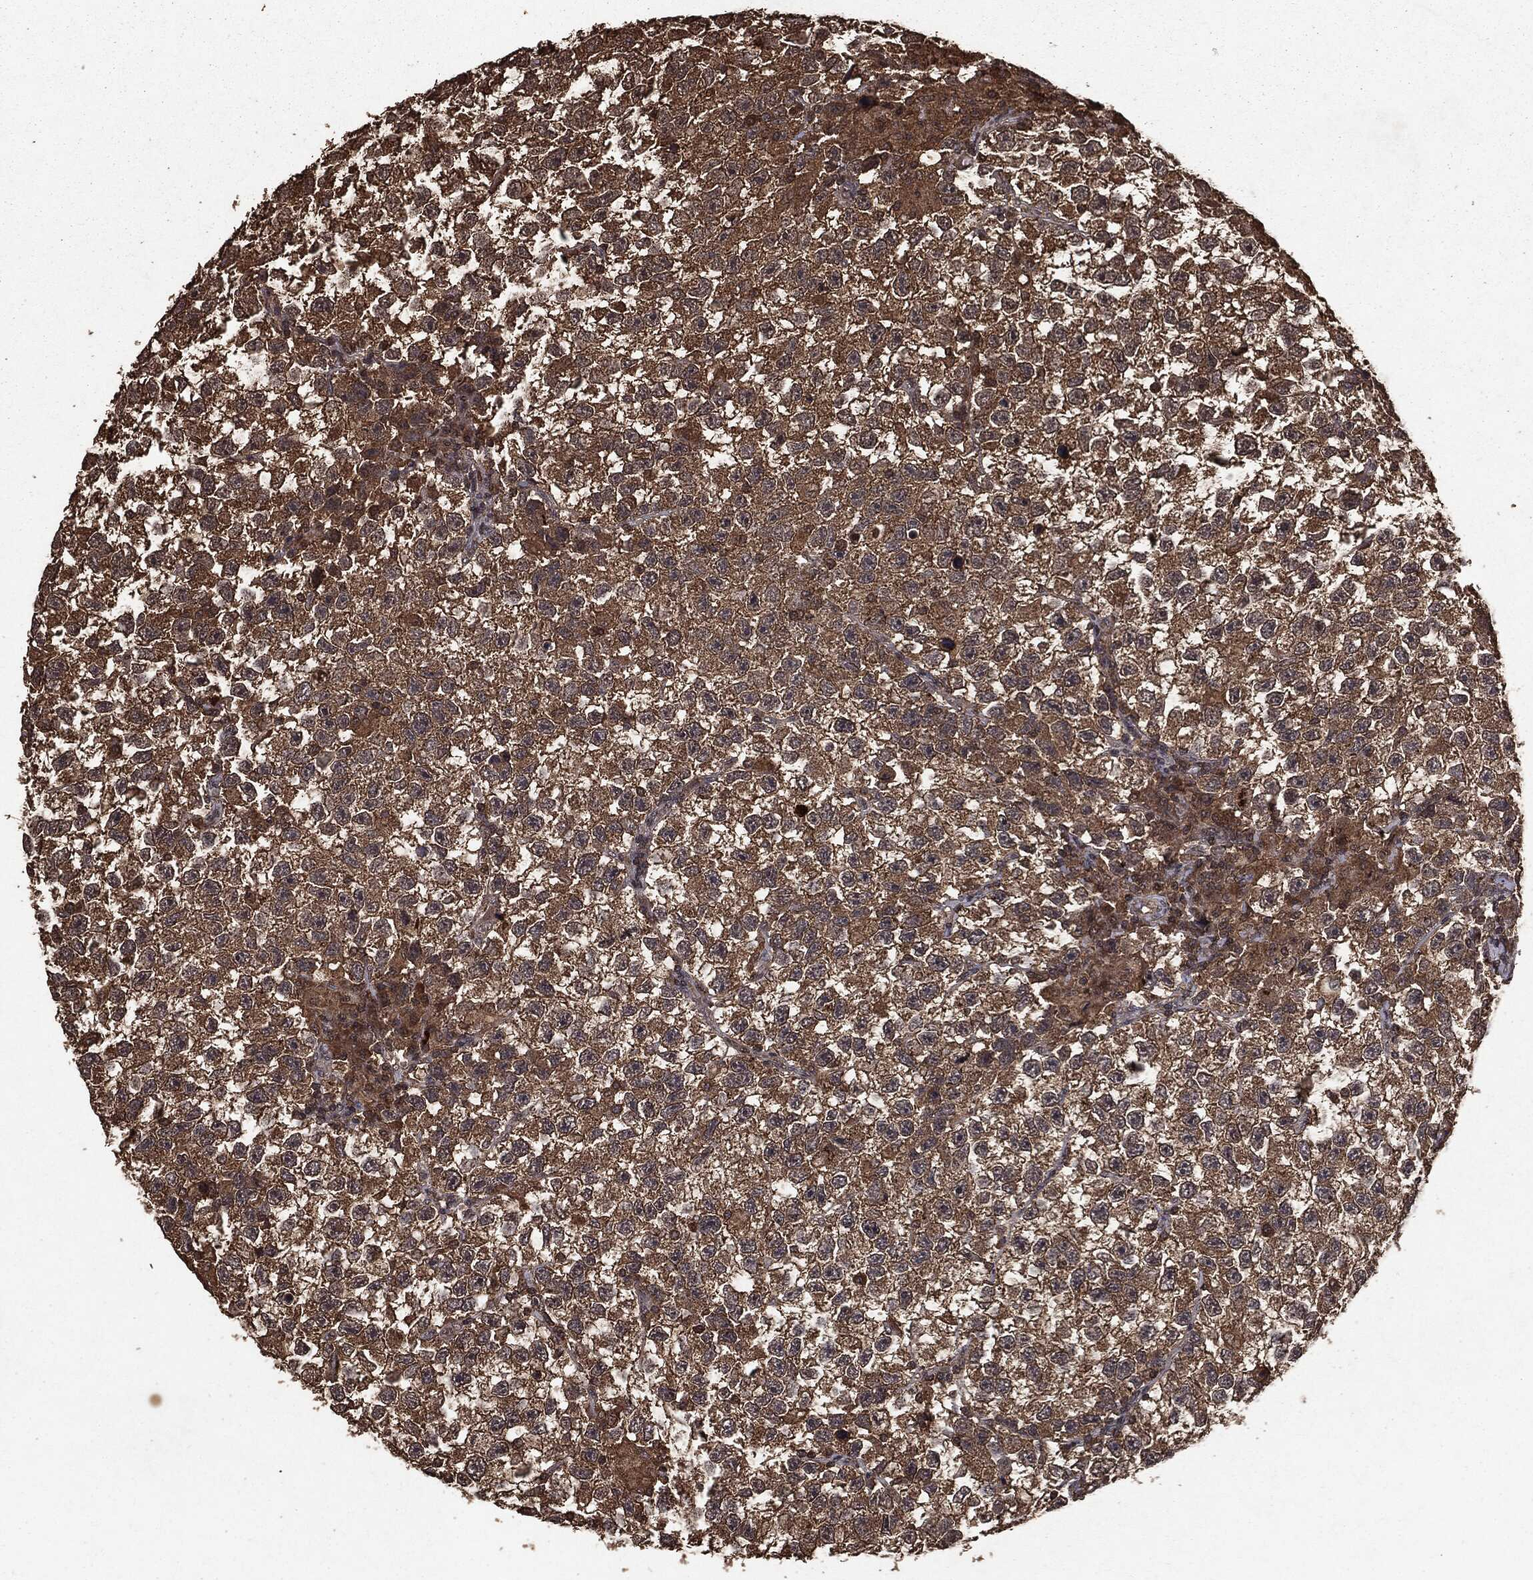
{"staining": {"intensity": "moderate", "quantity": ">75%", "location": "cytoplasmic/membranous"}, "tissue": "testis cancer", "cell_type": "Tumor cells", "image_type": "cancer", "snomed": [{"axis": "morphology", "description": "Seminoma, NOS"}, {"axis": "topography", "description": "Testis"}], "caption": "A histopathology image of testis cancer stained for a protein demonstrates moderate cytoplasmic/membranous brown staining in tumor cells.", "gene": "NME1", "patient": {"sex": "male", "age": 26}}